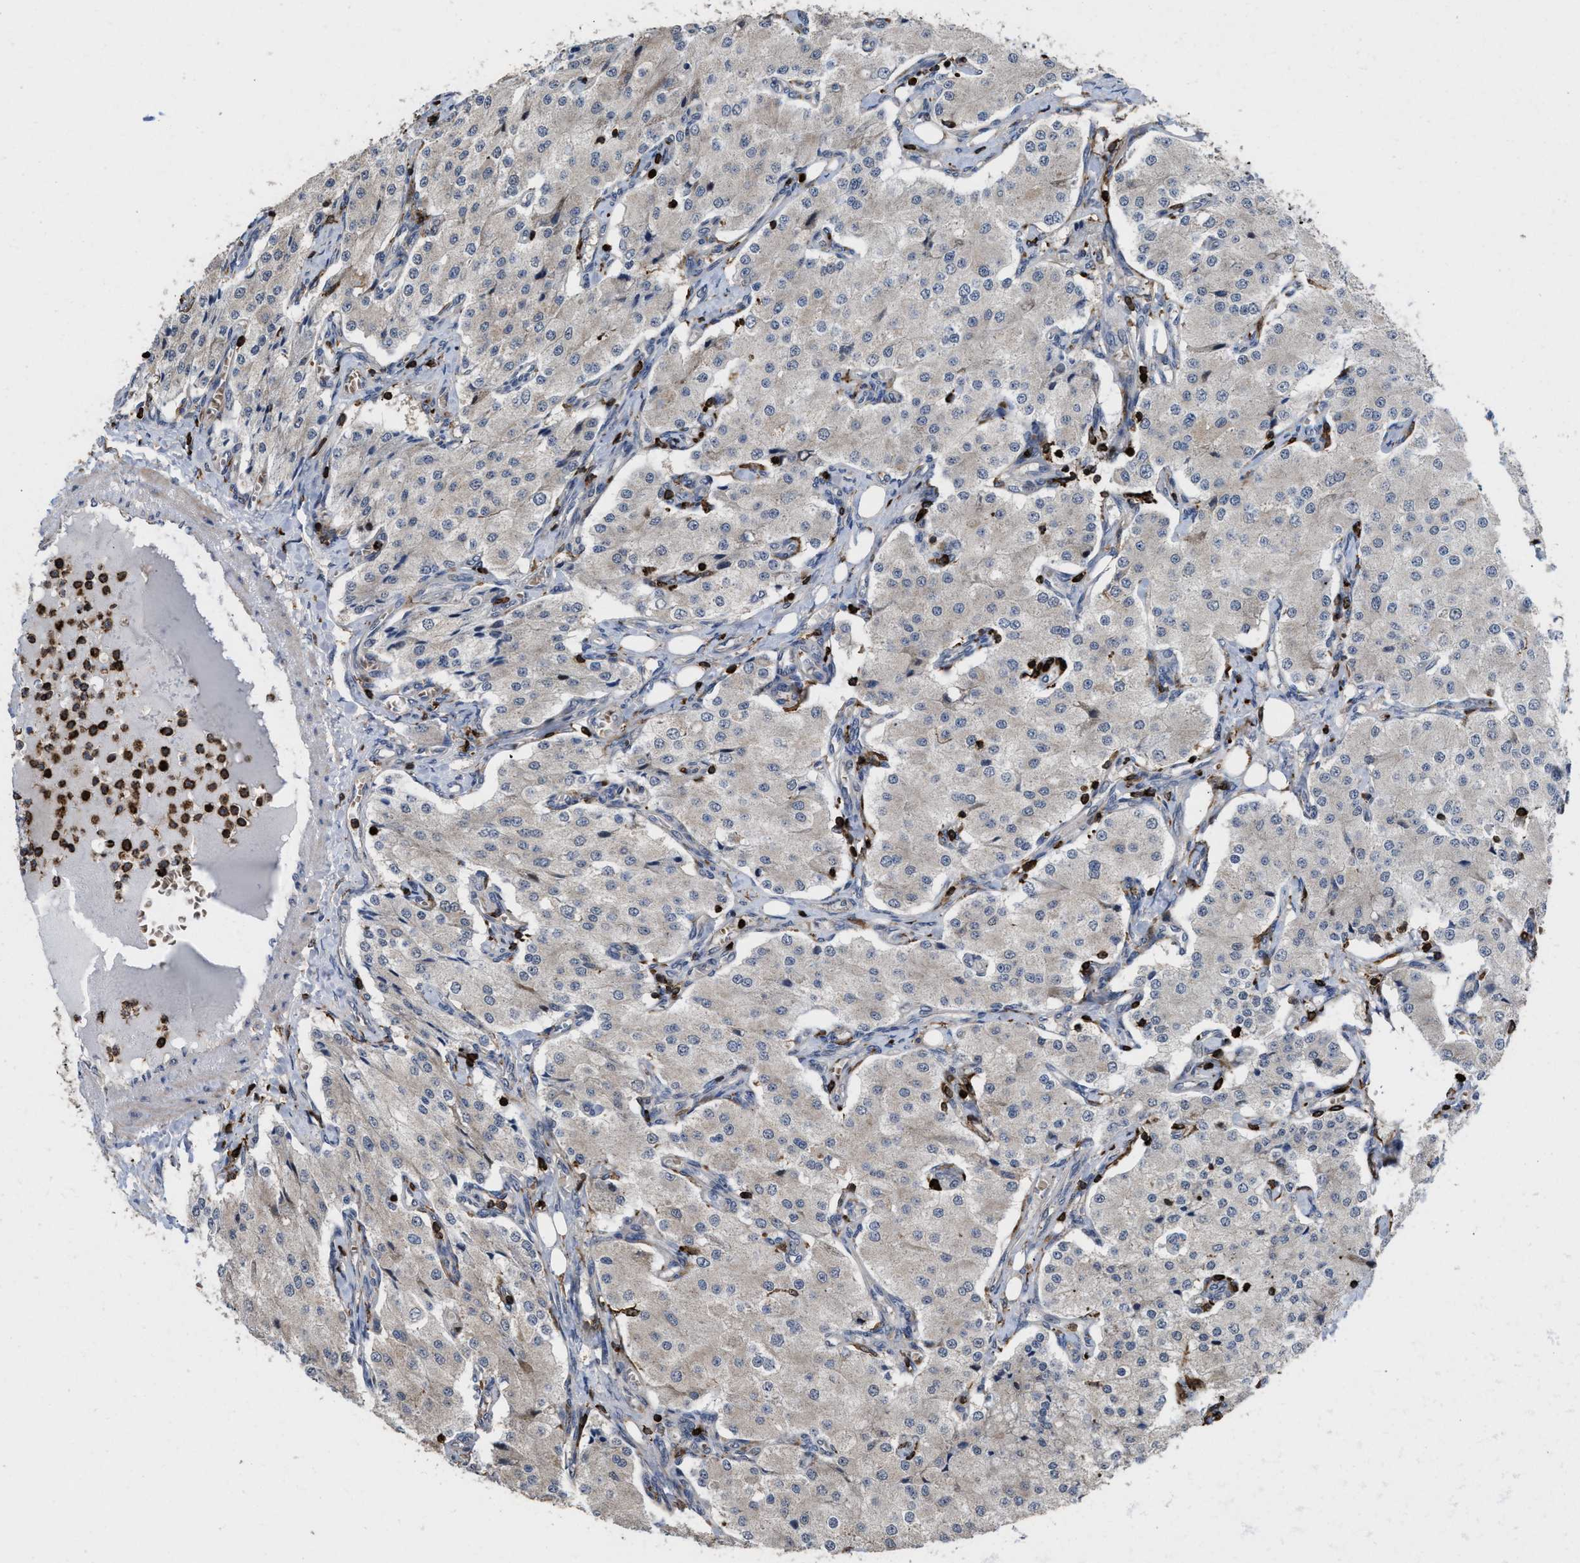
{"staining": {"intensity": "weak", "quantity": "<25%", "location": "cytoplasmic/membranous"}, "tissue": "carcinoid", "cell_type": "Tumor cells", "image_type": "cancer", "snomed": [{"axis": "morphology", "description": "Carcinoid, malignant, NOS"}, {"axis": "topography", "description": "Colon"}], "caption": "Carcinoid (malignant) was stained to show a protein in brown. There is no significant staining in tumor cells.", "gene": "PTPRE", "patient": {"sex": "female", "age": 52}}